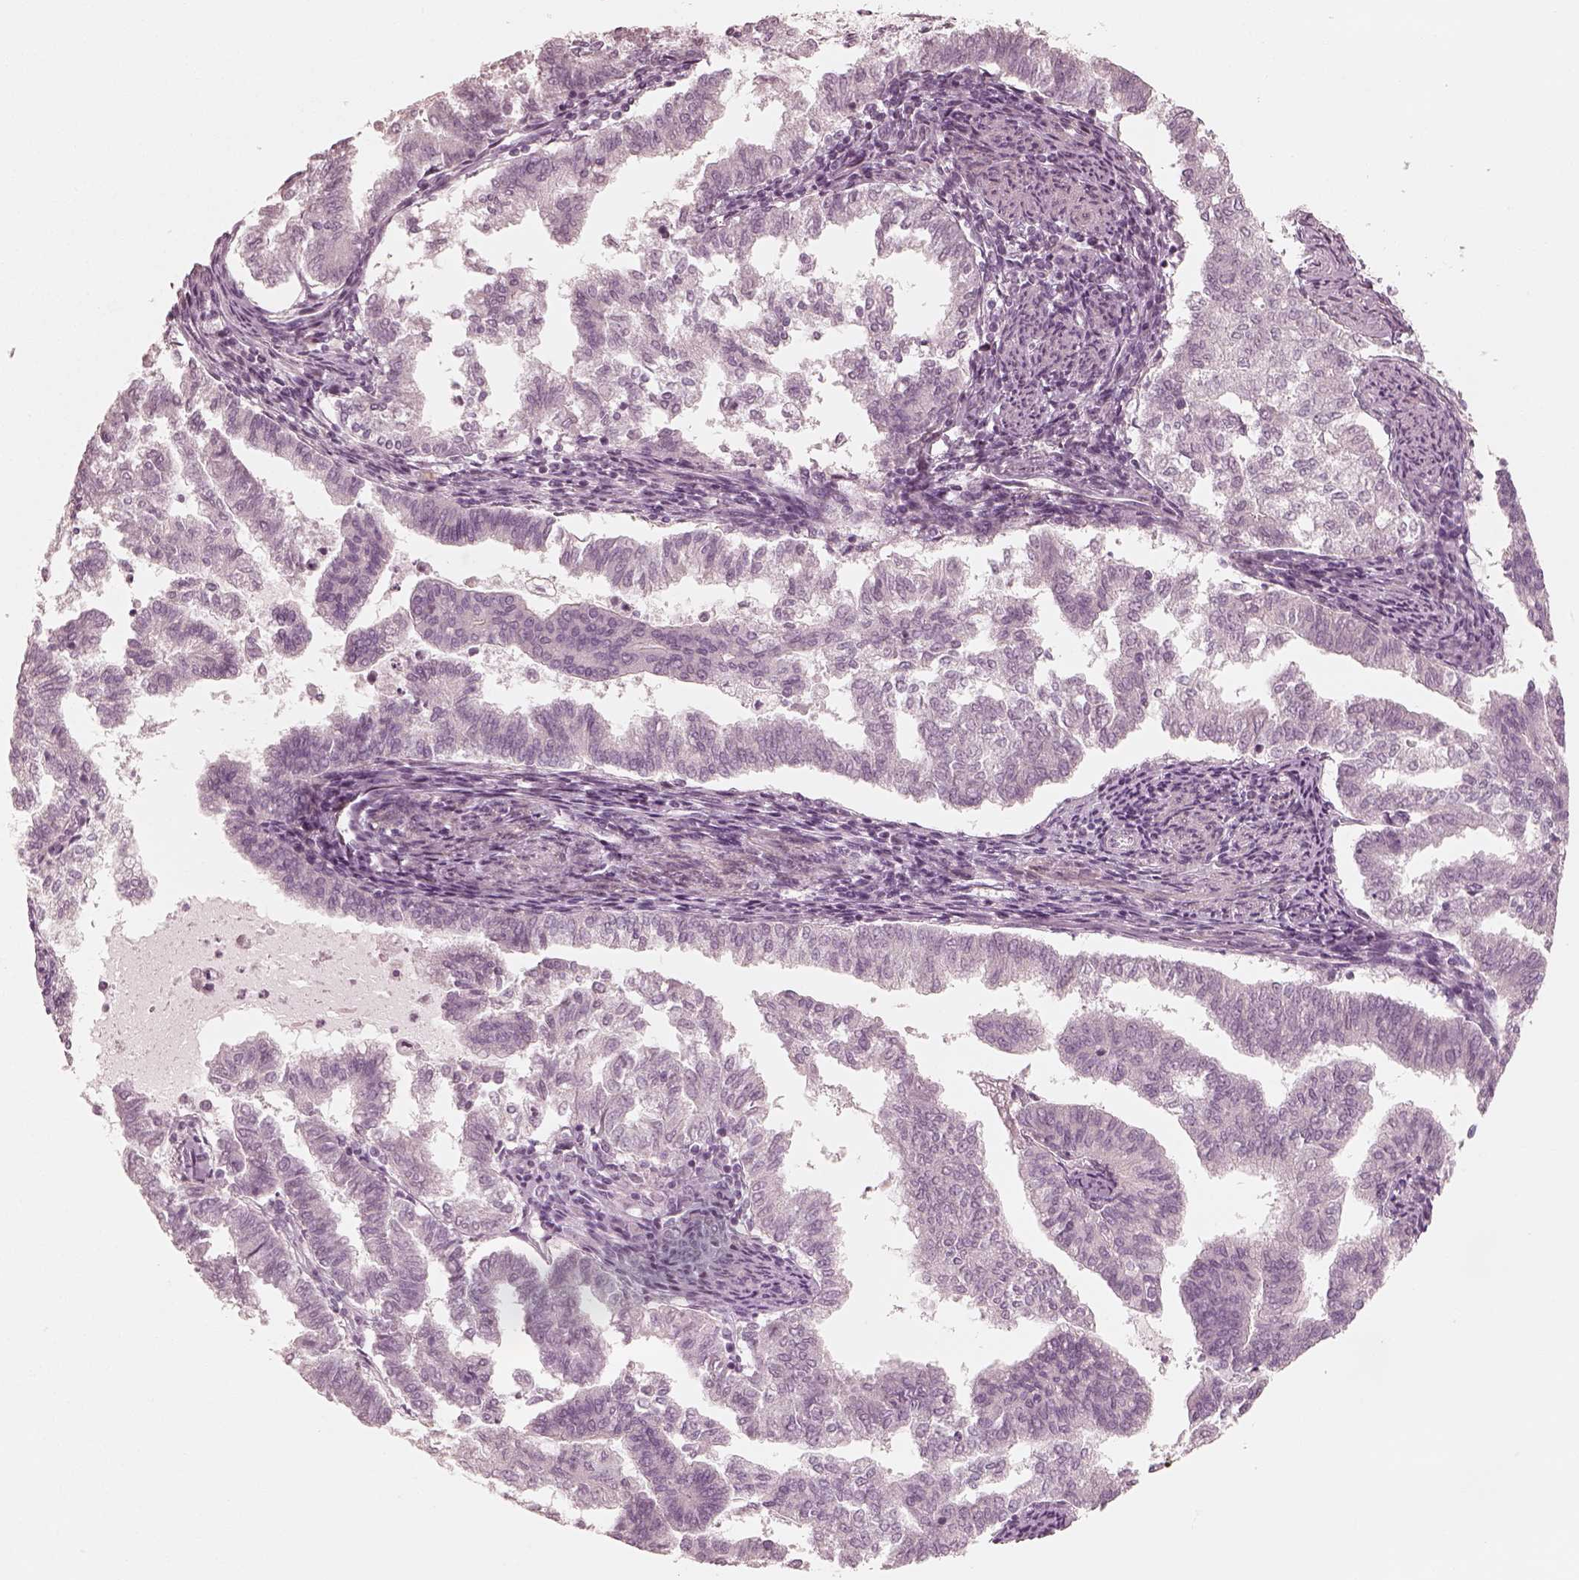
{"staining": {"intensity": "negative", "quantity": "none", "location": "none"}, "tissue": "endometrial cancer", "cell_type": "Tumor cells", "image_type": "cancer", "snomed": [{"axis": "morphology", "description": "Adenocarcinoma, NOS"}, {"axis": "topography", "description": "Endometrium"}], "caption": "Photomicrograph shows no protein expression in tumor cells of adenocarcinoma (endometrial) tissue.", "gene": "SPATA24", "patient": {"sex": "female", "age": 79}}